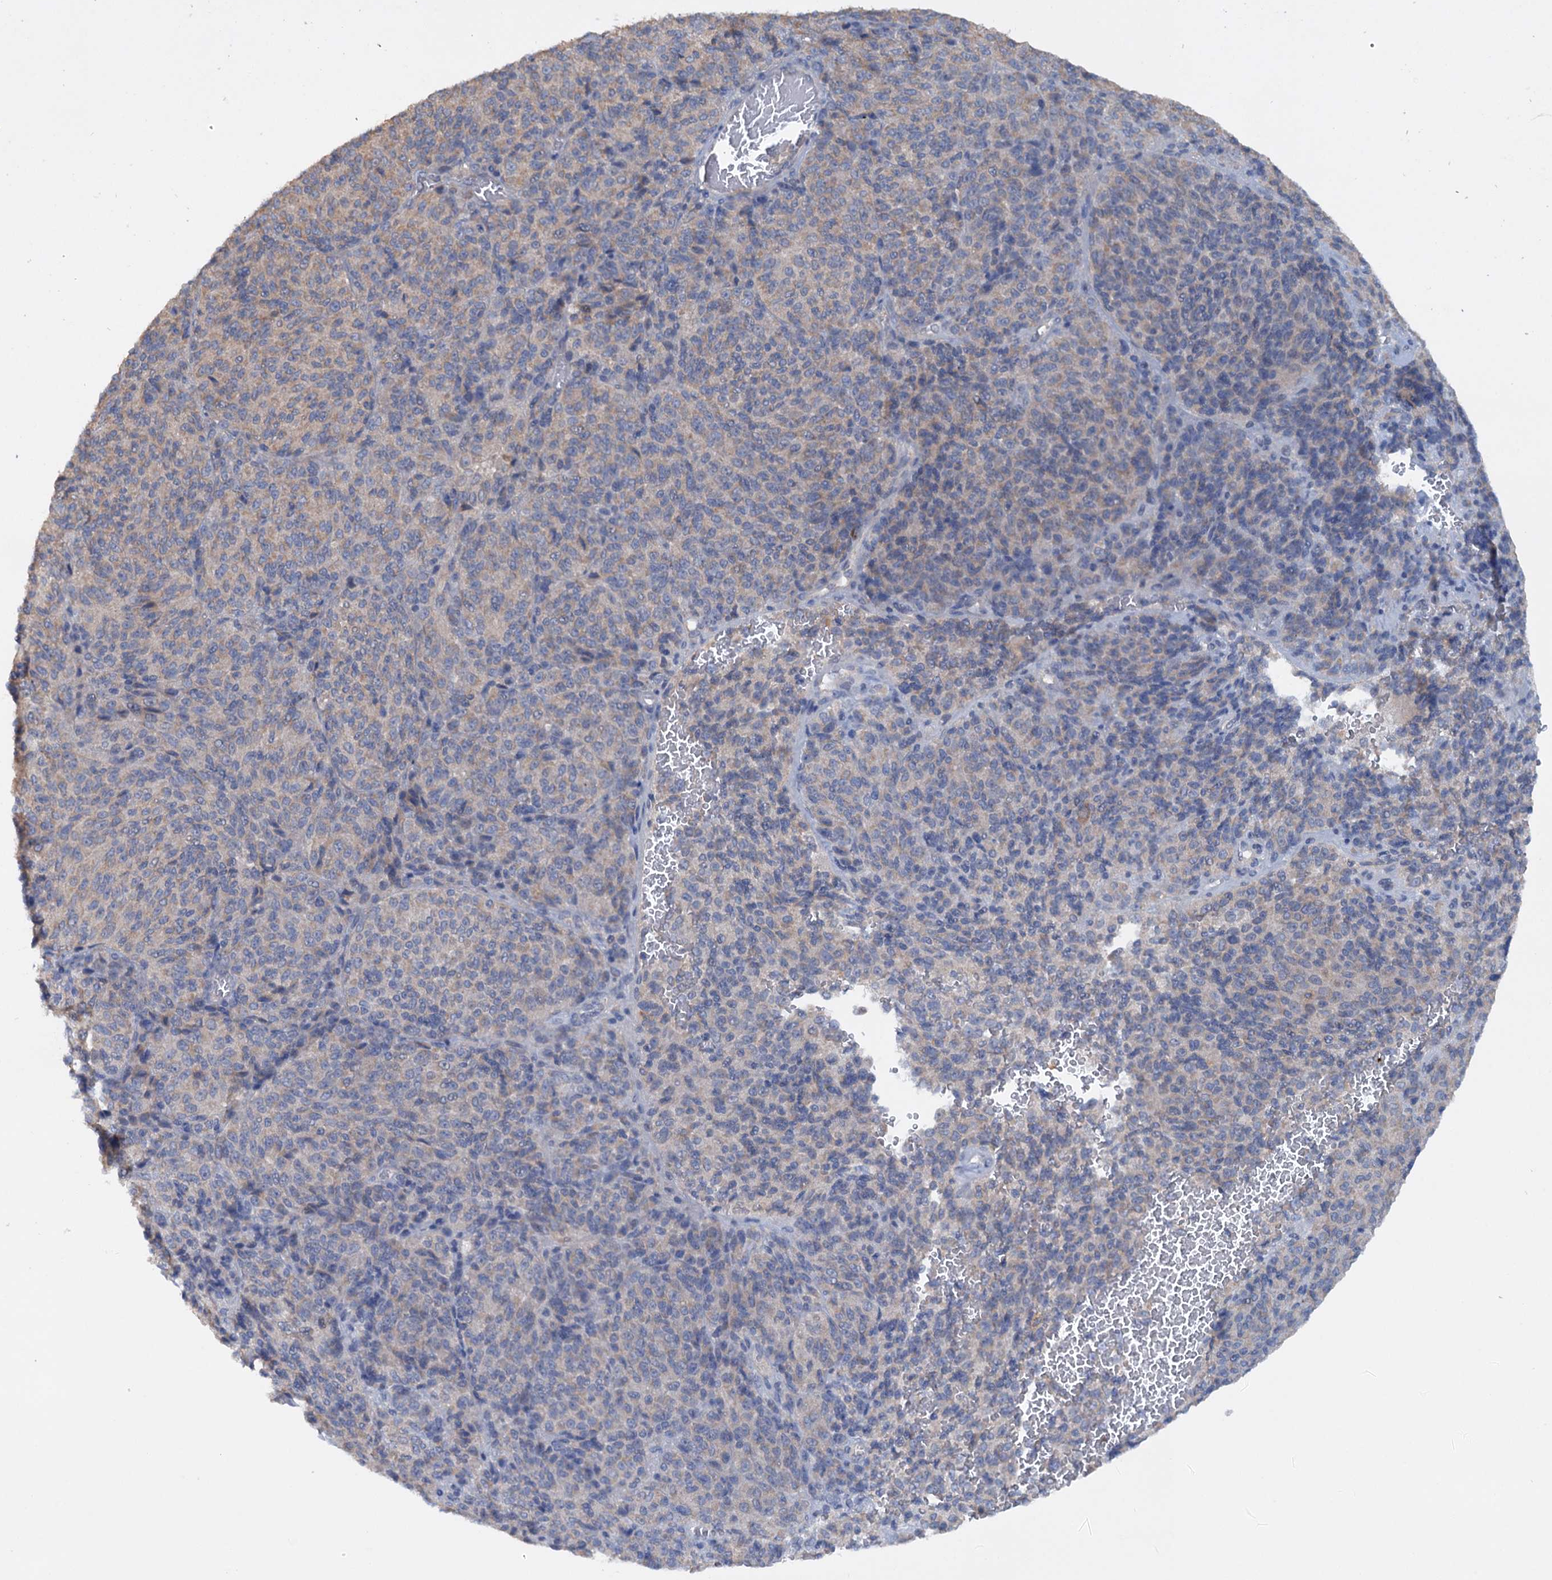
{"staining": {"intensity": "negative", "quantity": "none", "location": "none"}, "tissue": "melanoma", "cell_type": "Tumor cells", "image_type": "cancer", "snomed": [{"axis": "morphology", "description": "Malignant melanoma, Metastatic site"}, {"axis": "topography", "description": "Brain"}], "caption": "Malignant melanoma (metastatic site) was stained to show a protein in brown. There is no significant expression in tumor cells.", "gene": "ETFBKMT", "patient": {"sex": "female", "age": 56}}